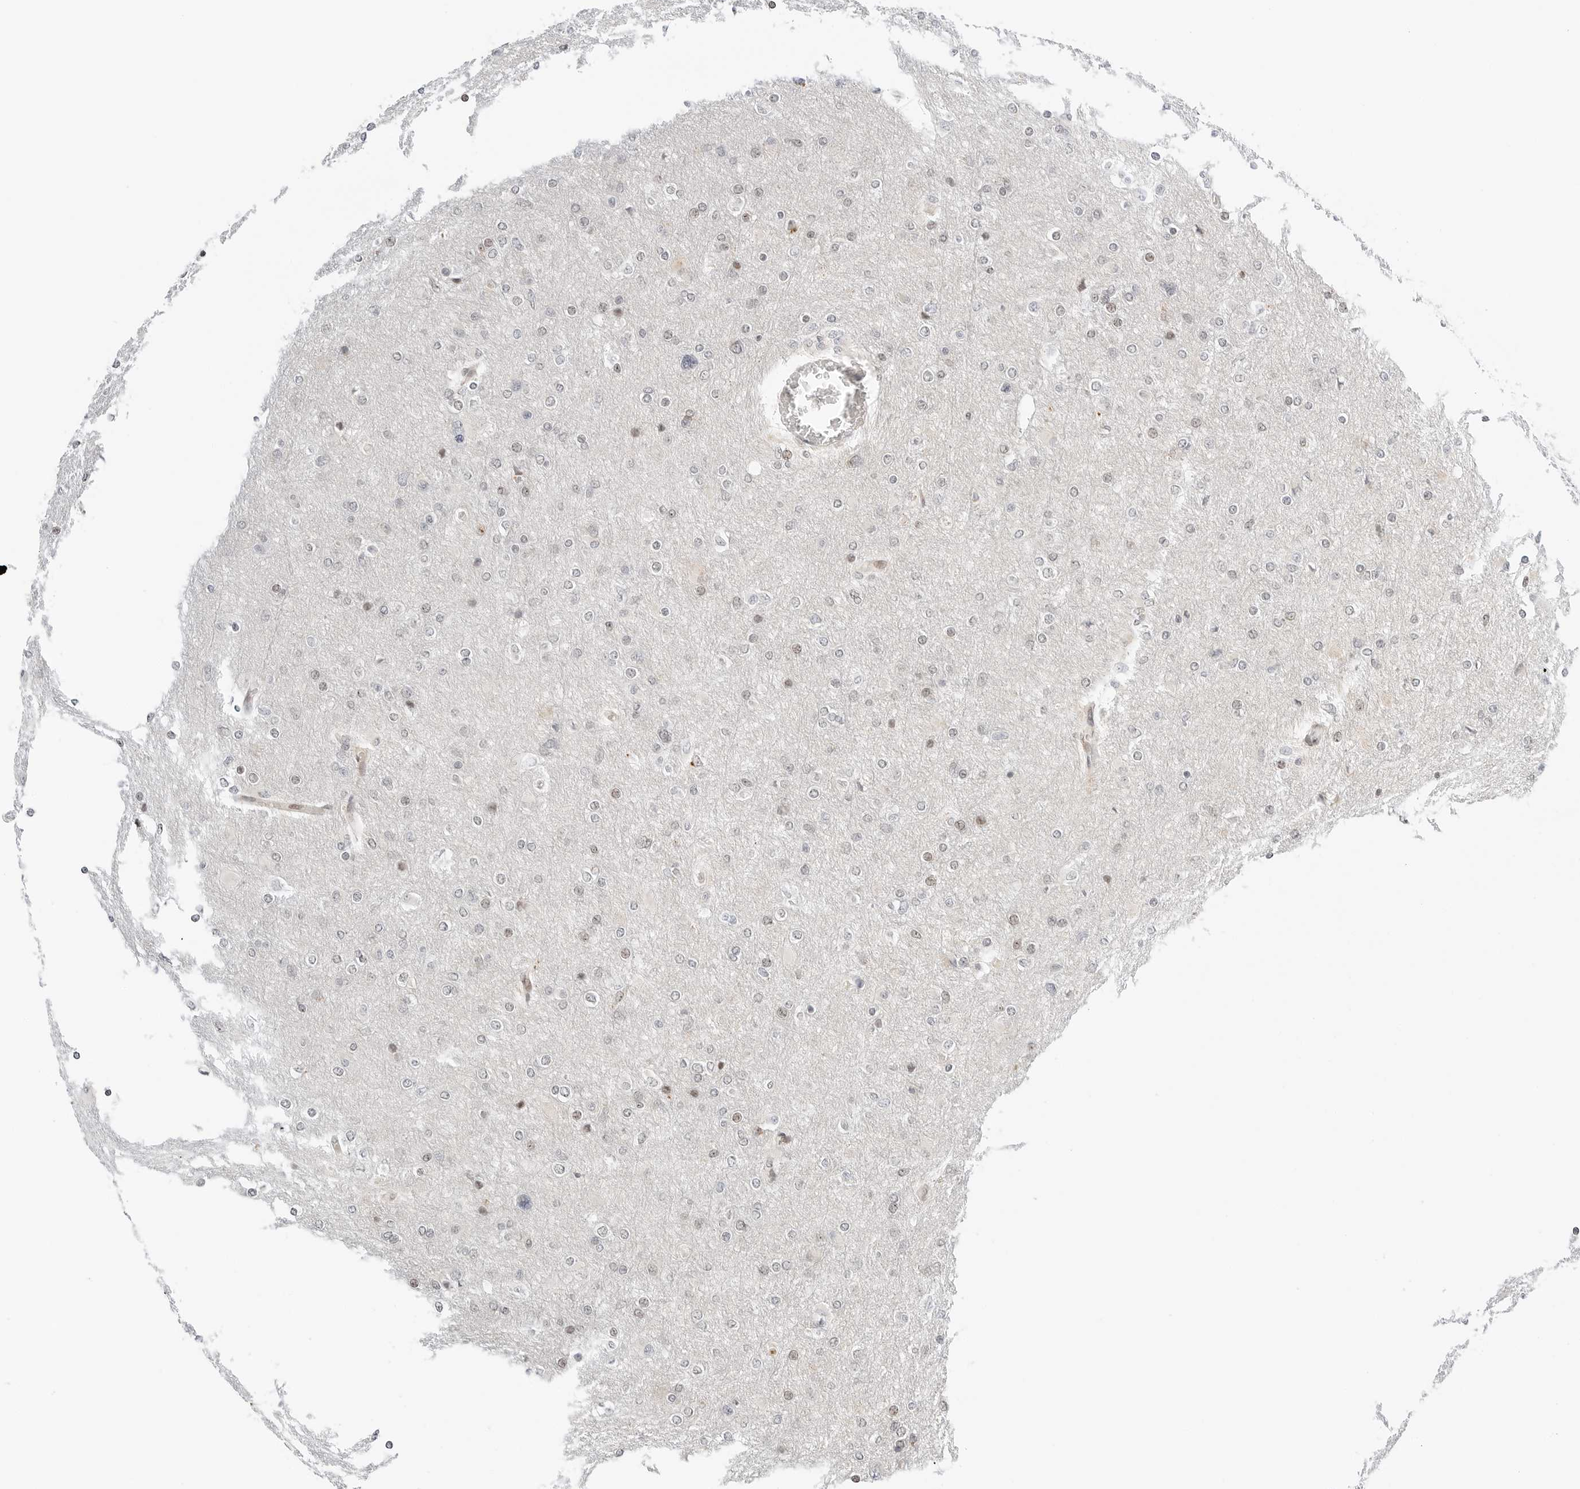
{"staining": {"intensity": "weak", "quantity": "<25%", "location": "nuclear"}, "tissue": "glioma", "cell_type": "Tumor cells", "image_type": "cancer", "snomed": [{"axis": "morphology", "description": "Glioma, malignant, High grade"}, {"axis": "topography", "description": "Cerebral cortex"}], "caption": "DAB (3,3'-diaminobenzidine) immunohistochemical staining of malignant glioma (high-grade) shows no significant positivity in tumor cells.", "gene": "RIMKLA", "patient": {"sex": "female", "age": 36}}